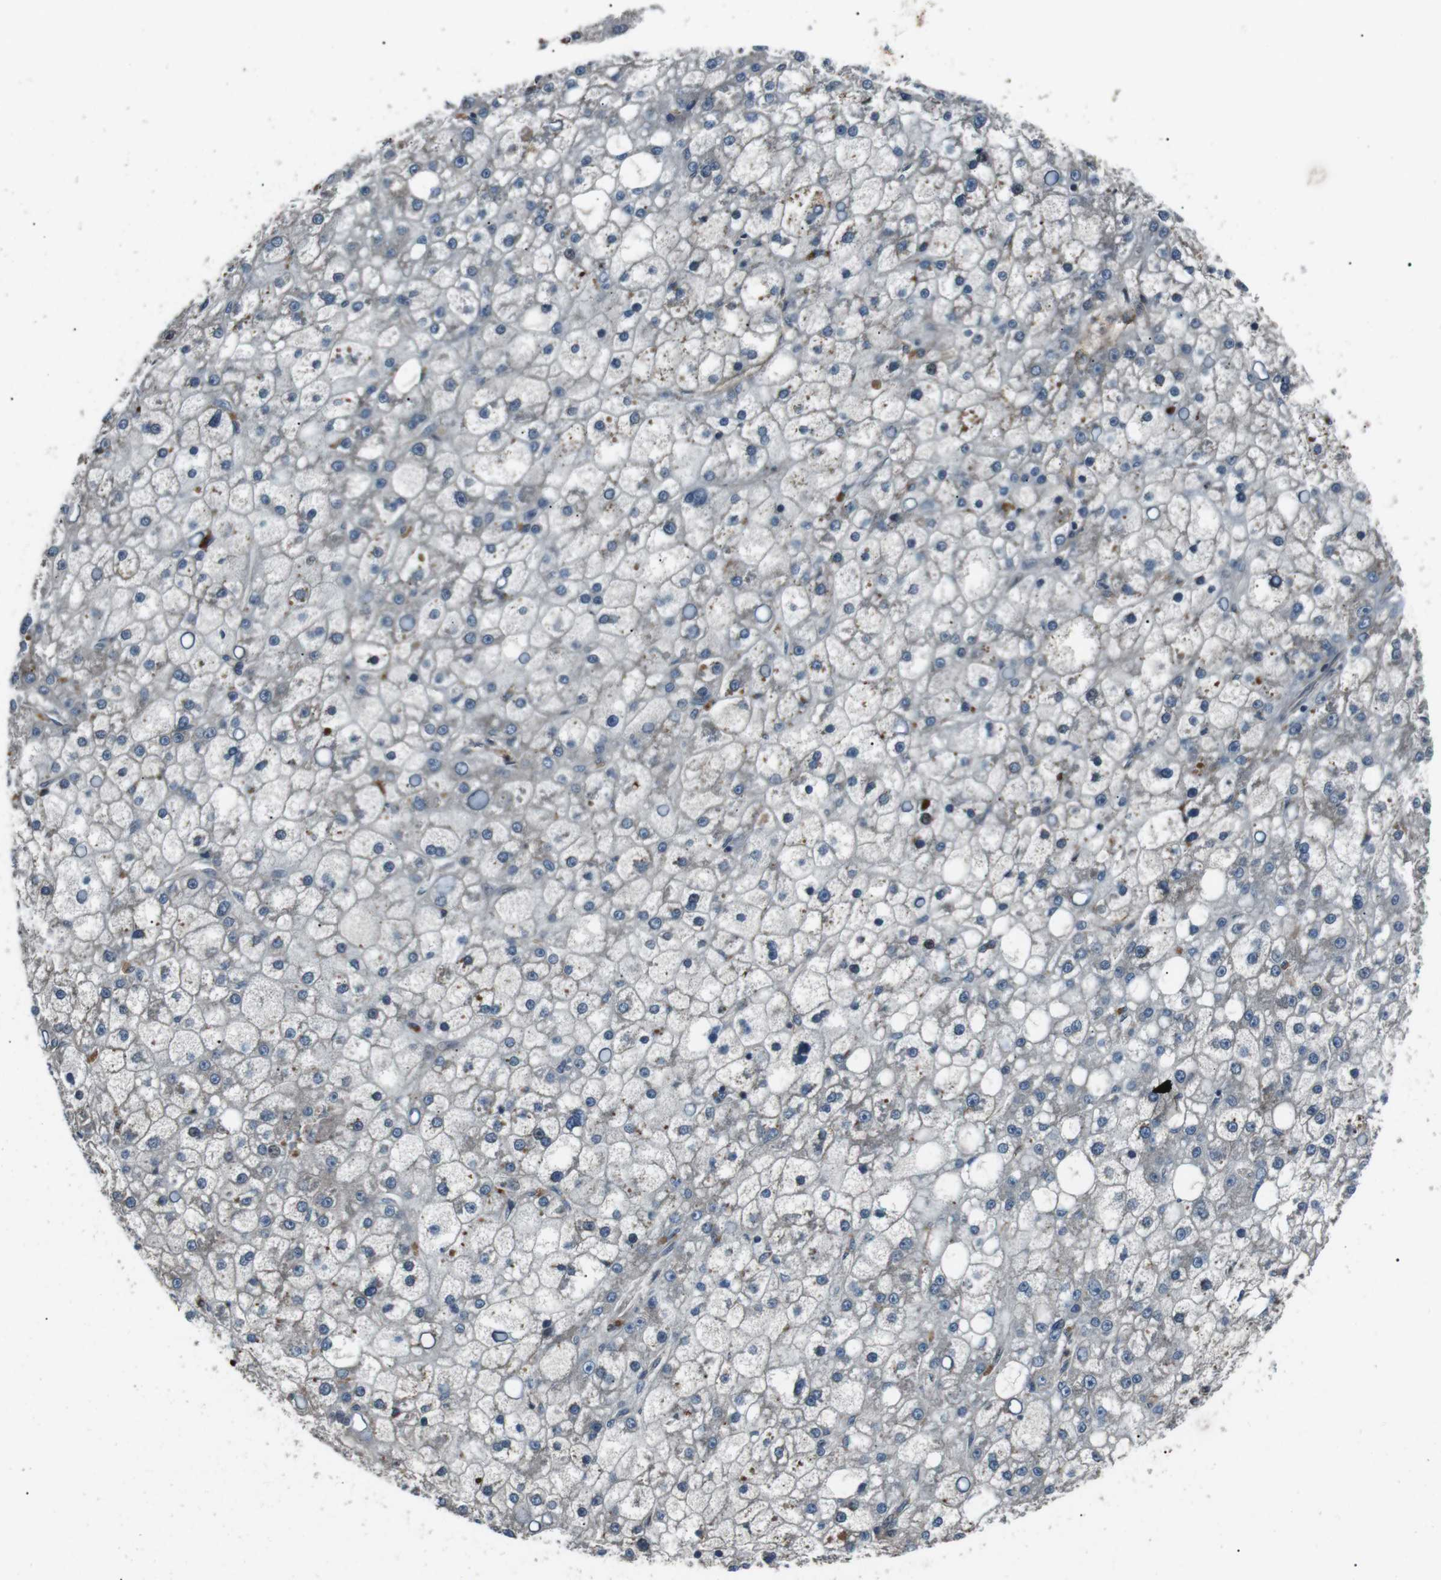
{"staining": {"intensity": "negative", "quantity": "none", "location": "none"}, "tissue": "liver cancer", "cell_type": "Tumor cells", "image_type": "cancer", "snomed": [{"axis": "morphology", "description": "Carcinoma, Hepatocellular, NOS"}, {"axis": "topography", "description": "Liver"}], "caption": "DAB (3,3'-diaminobenzidine) immunohistochemical staining of human liver hepatocellular carcinoma reveals no significant positivity in tumor cells.", "gene": "GPR161", "patient": {"sex": "male", "age": 67}}